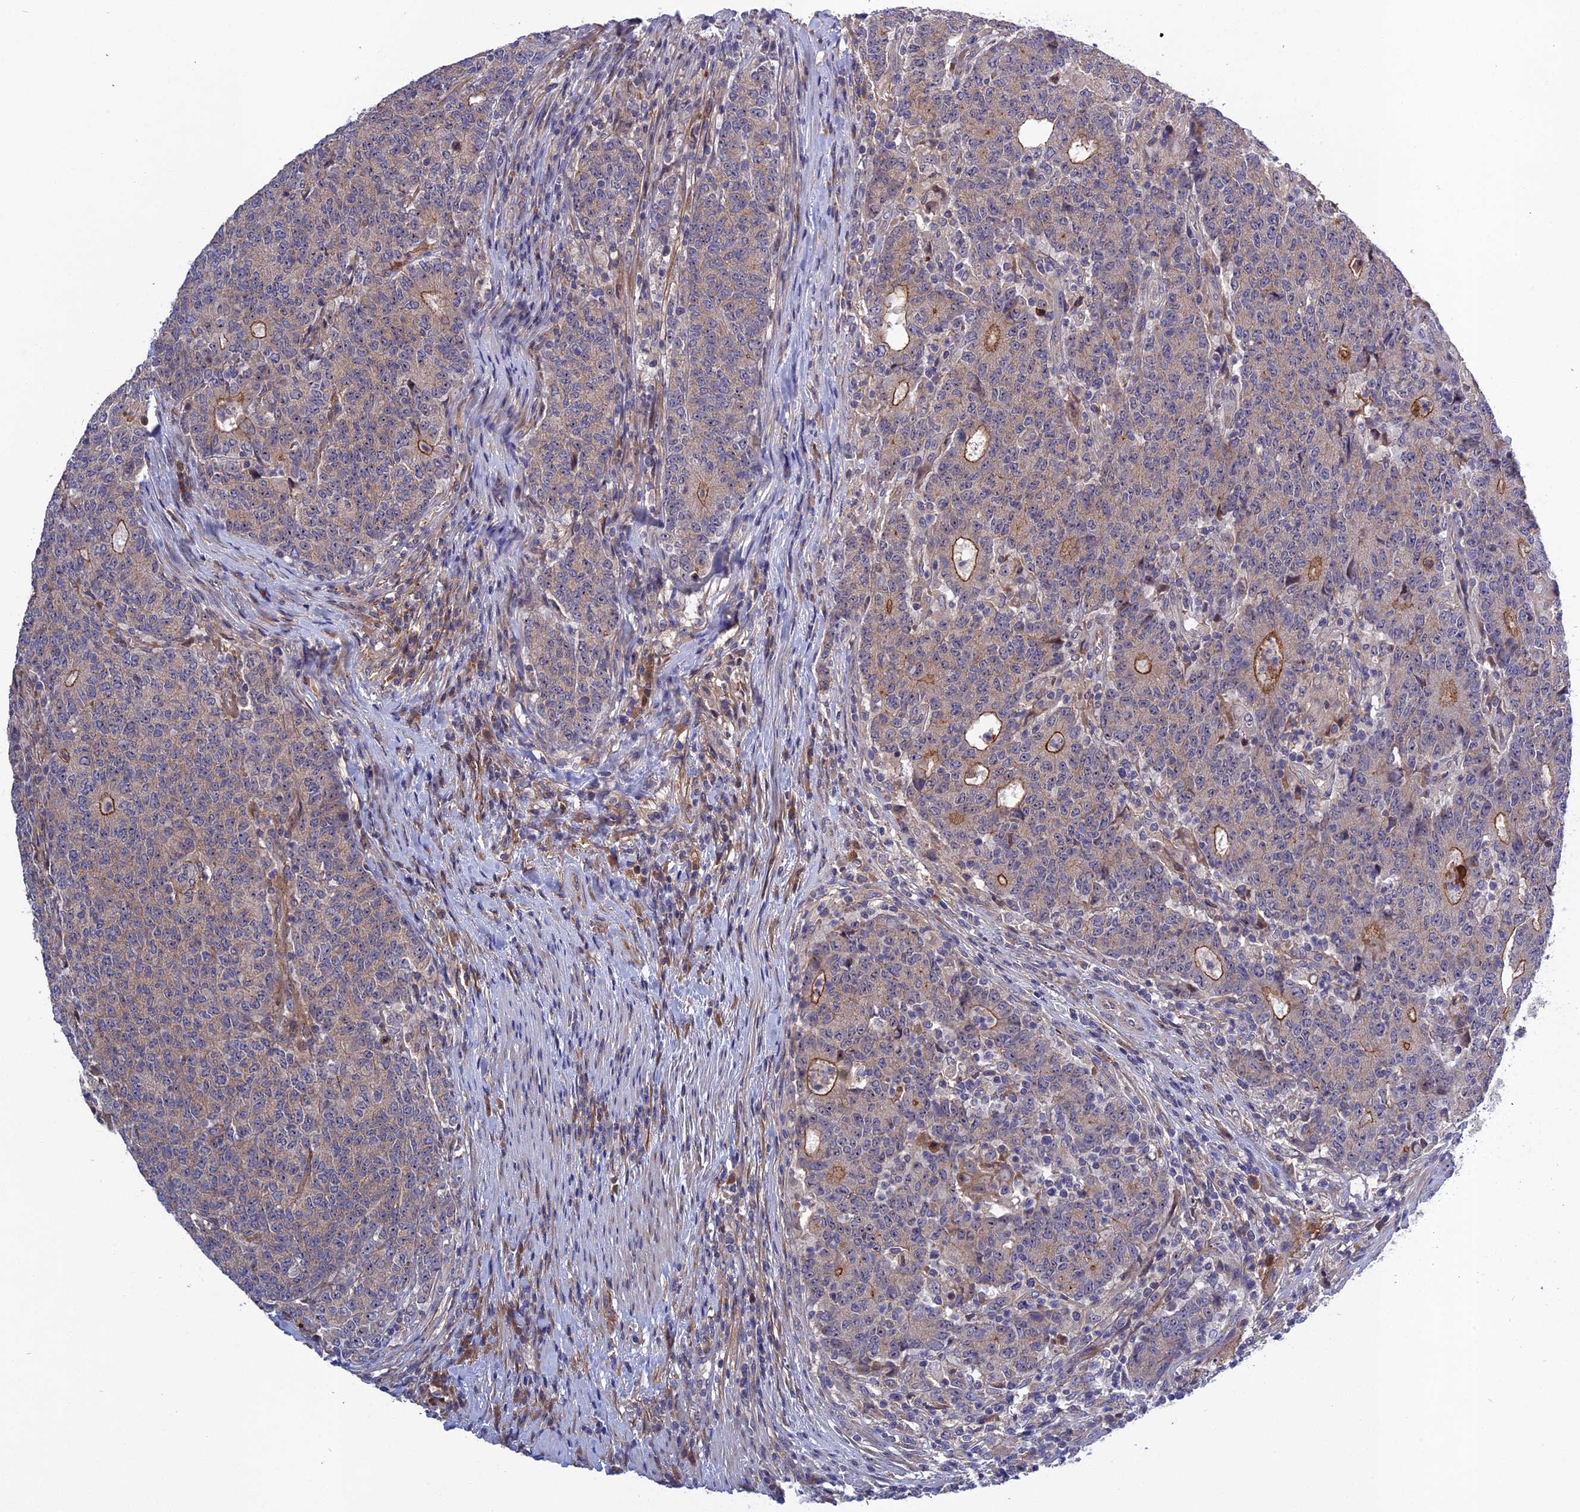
{"staining": {"intensity": "moderate", "quantity": "<25%", "location": "cytoplasmic/membranous"}, "tissue": "colorectal cancer", "cell_type": "Tumor cells", "image_type": "cancer", "snomed": [{"axis": "morphology", "description": "Adenocarcinoma, NOS"}, {"axis": "topography", "description": "Colon"}], "caption": "Immunohistochemistry photomicrograph of neoplastic tissue: human colorectal adenocarcinoma stained using immunohistochemistry exhibits low levels of moderate protein expression localized specifically in the cytoplasmic/membranous of tumor cells, appearing as a cytoplasmic/membranous brown color.", "gene": "CRACD", "patient": {"sex": "female", "age": 75}}